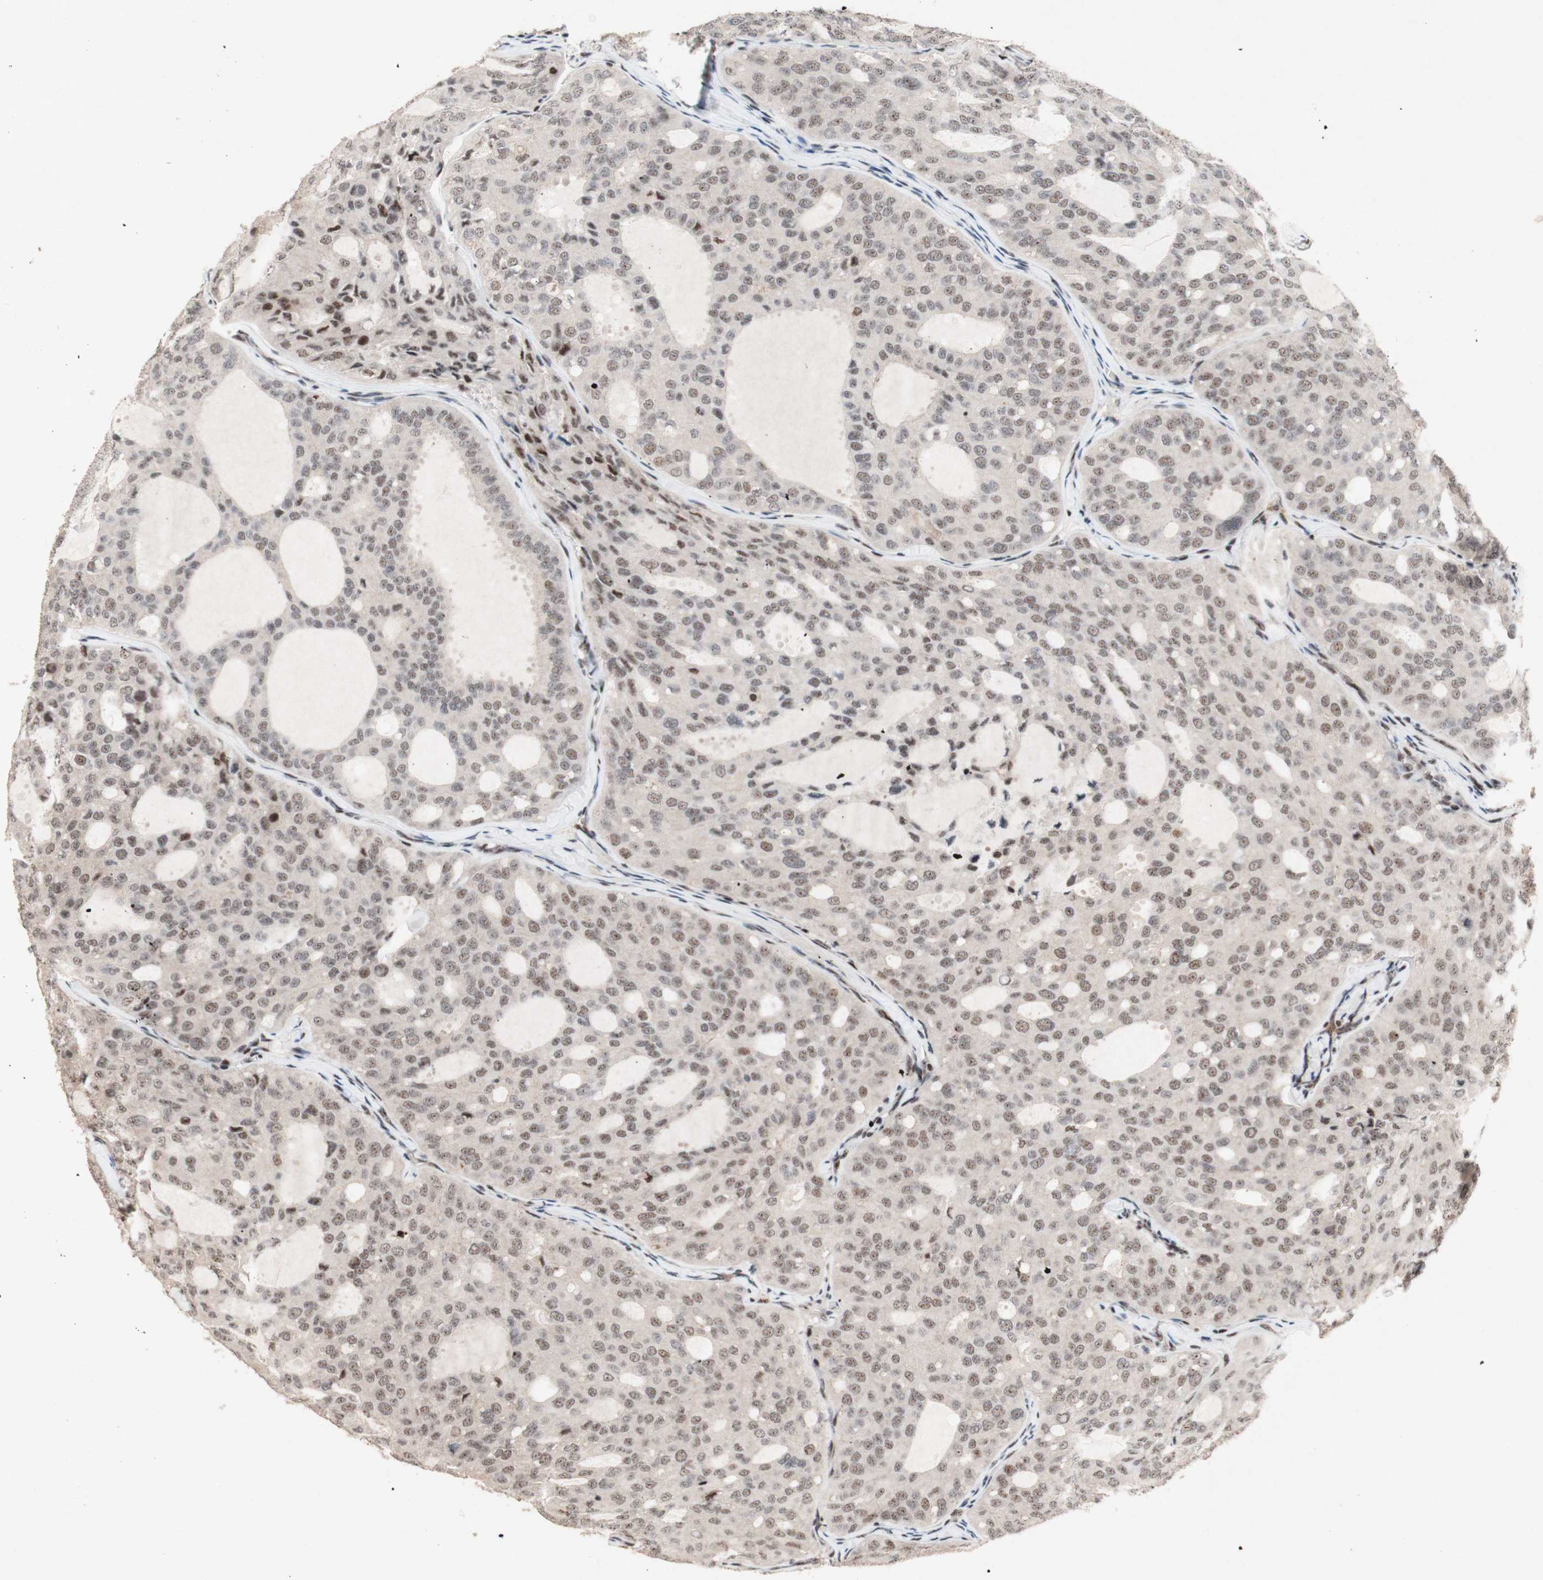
{"staining": {"intensity": "weak", "quantity": "25%-75%", "location": "nuclear"}, "tissue": "thyroid cancer", "cell_type": "Tumor cells", "image_type": "cancer", "snomed": [{"axis": "morphology", "description": "Follicular adenoma carcinoma, NOS"}, {"axis": "topography", "description": "Thyroid gland"}], "caption": "Tumor cells reveal low levels of weak nuclear staining in about 25%-75% of cells in human follicular adenoma carcinoma (thyroid).", "gene": "TLE1", "patient": {"sex": "male", "age": 75}}